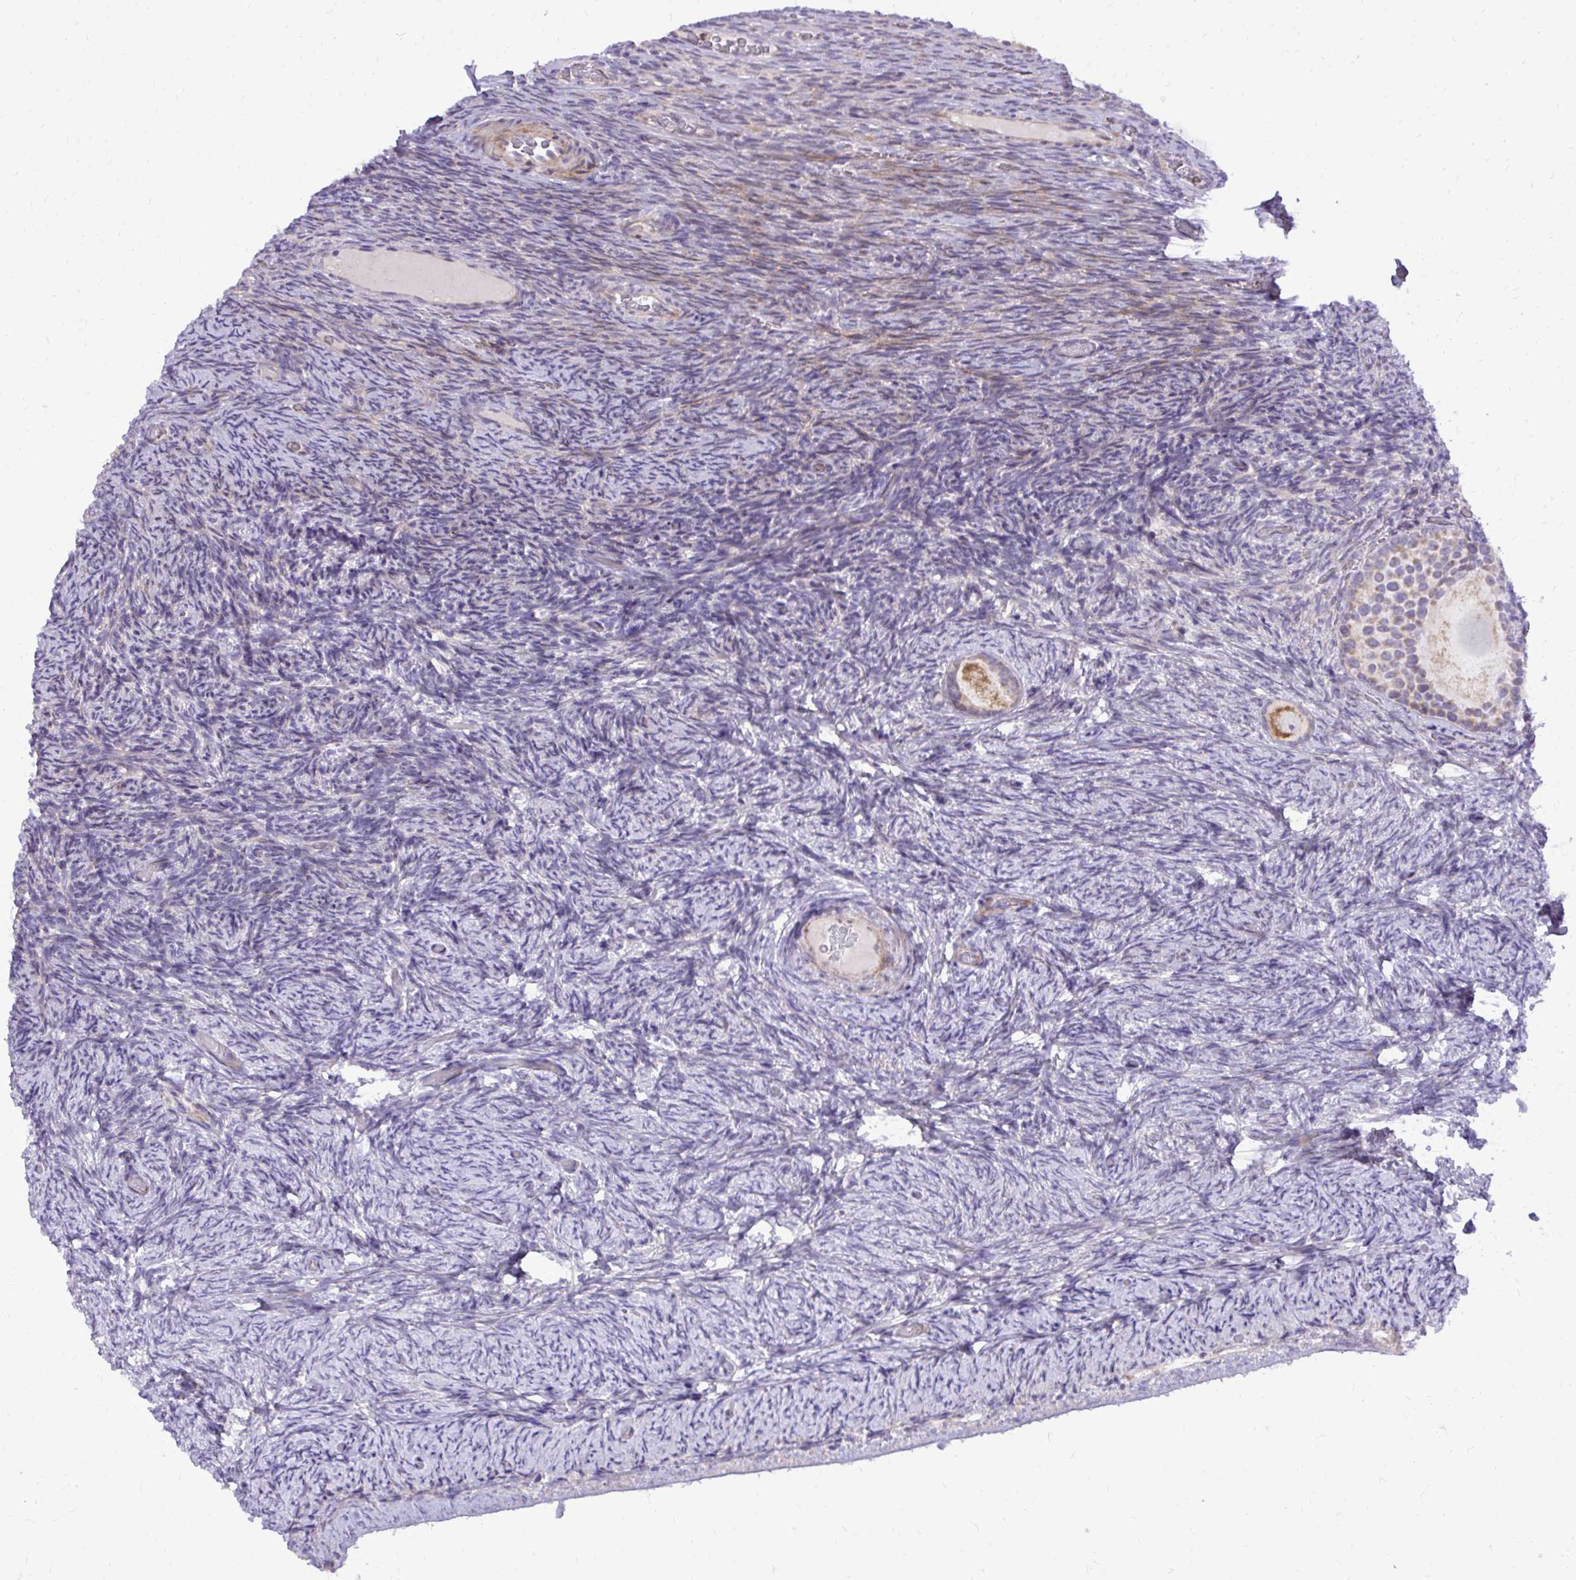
{"staining": {"intensity": "moderate", "quantity": "25%-75%", "location": "cytoplasmic/membranous"}, "tissue": "ovary", "cell_type": "Follicle cells", "image_type": "normal", "snomed": [{"axis": "morphology", "description": "Normal tissue, NOS"}, {"axis": "topography", "description": "Ovary"}], "caption": "Immunohistochemistry micrograph of normal ovary stained for a protein (brown), which shows medium levels of moderate cytoplasmic/membranous positivity in about 25%-75% of follicle cells.", "gene": "ABCC3", "patient": {"sex": "female", "age": 34}}